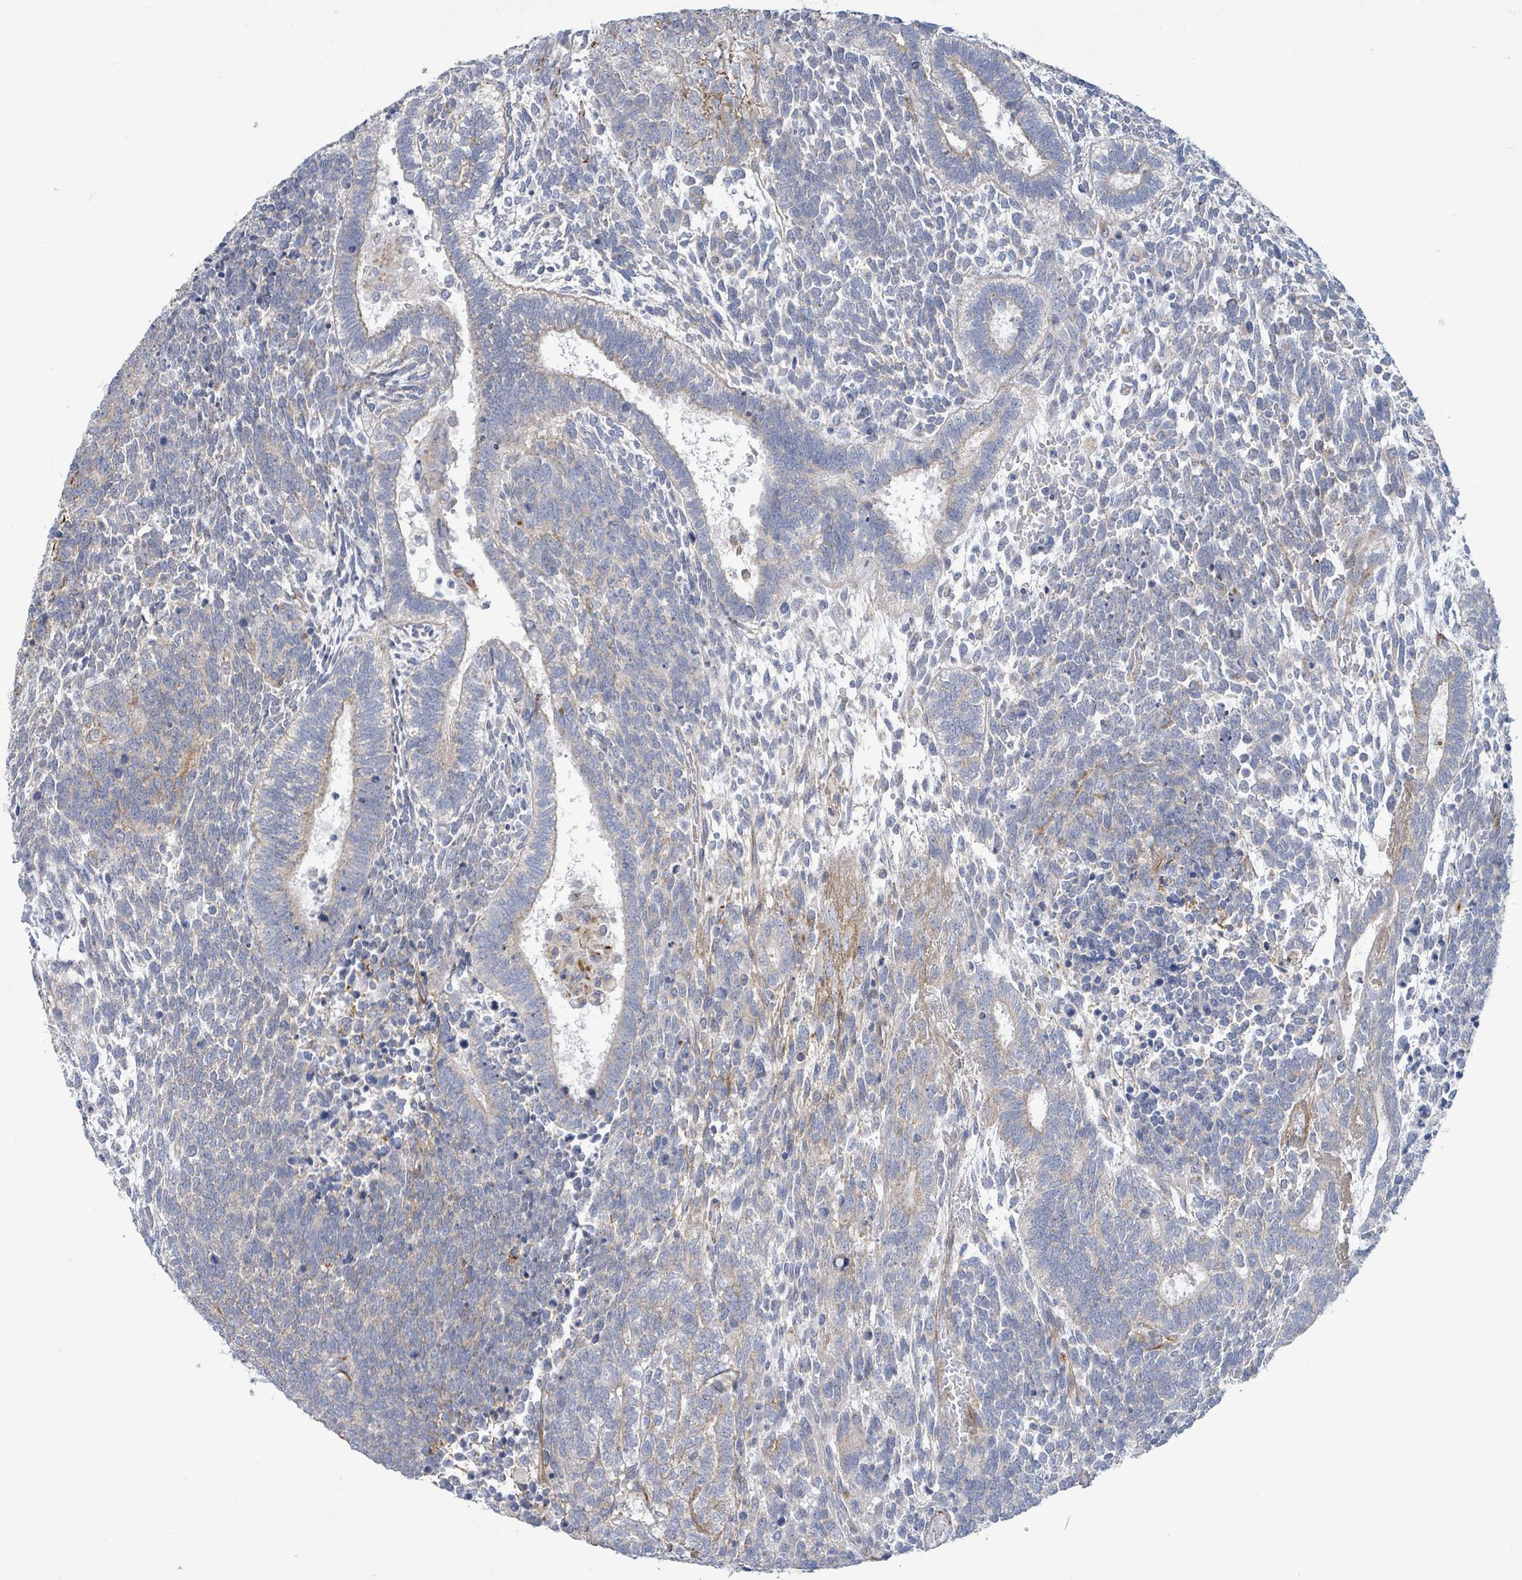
{"staining": {"intensity": "negative", "quantity": "none", "location": "none"}, "tissue": "testis cancer", "cell_type": "Tumor cells", "image_type": "cancer", "snomed": [{"axis": "morphology", "description": "Carcinoma, Embryonal, NOS"}, {"axis": "topography", "description": "Testis"}], "caption": "DAB immunohistochemical staining of embryonal carcinoma (testis) reveals no significant expression in tumor cells. The staining is performed using DAB brown chromogen with nuclei counter-stained in using hematoxylin.", "gene": "ALG12", "patient": {"sex": "male", "age": 23}}